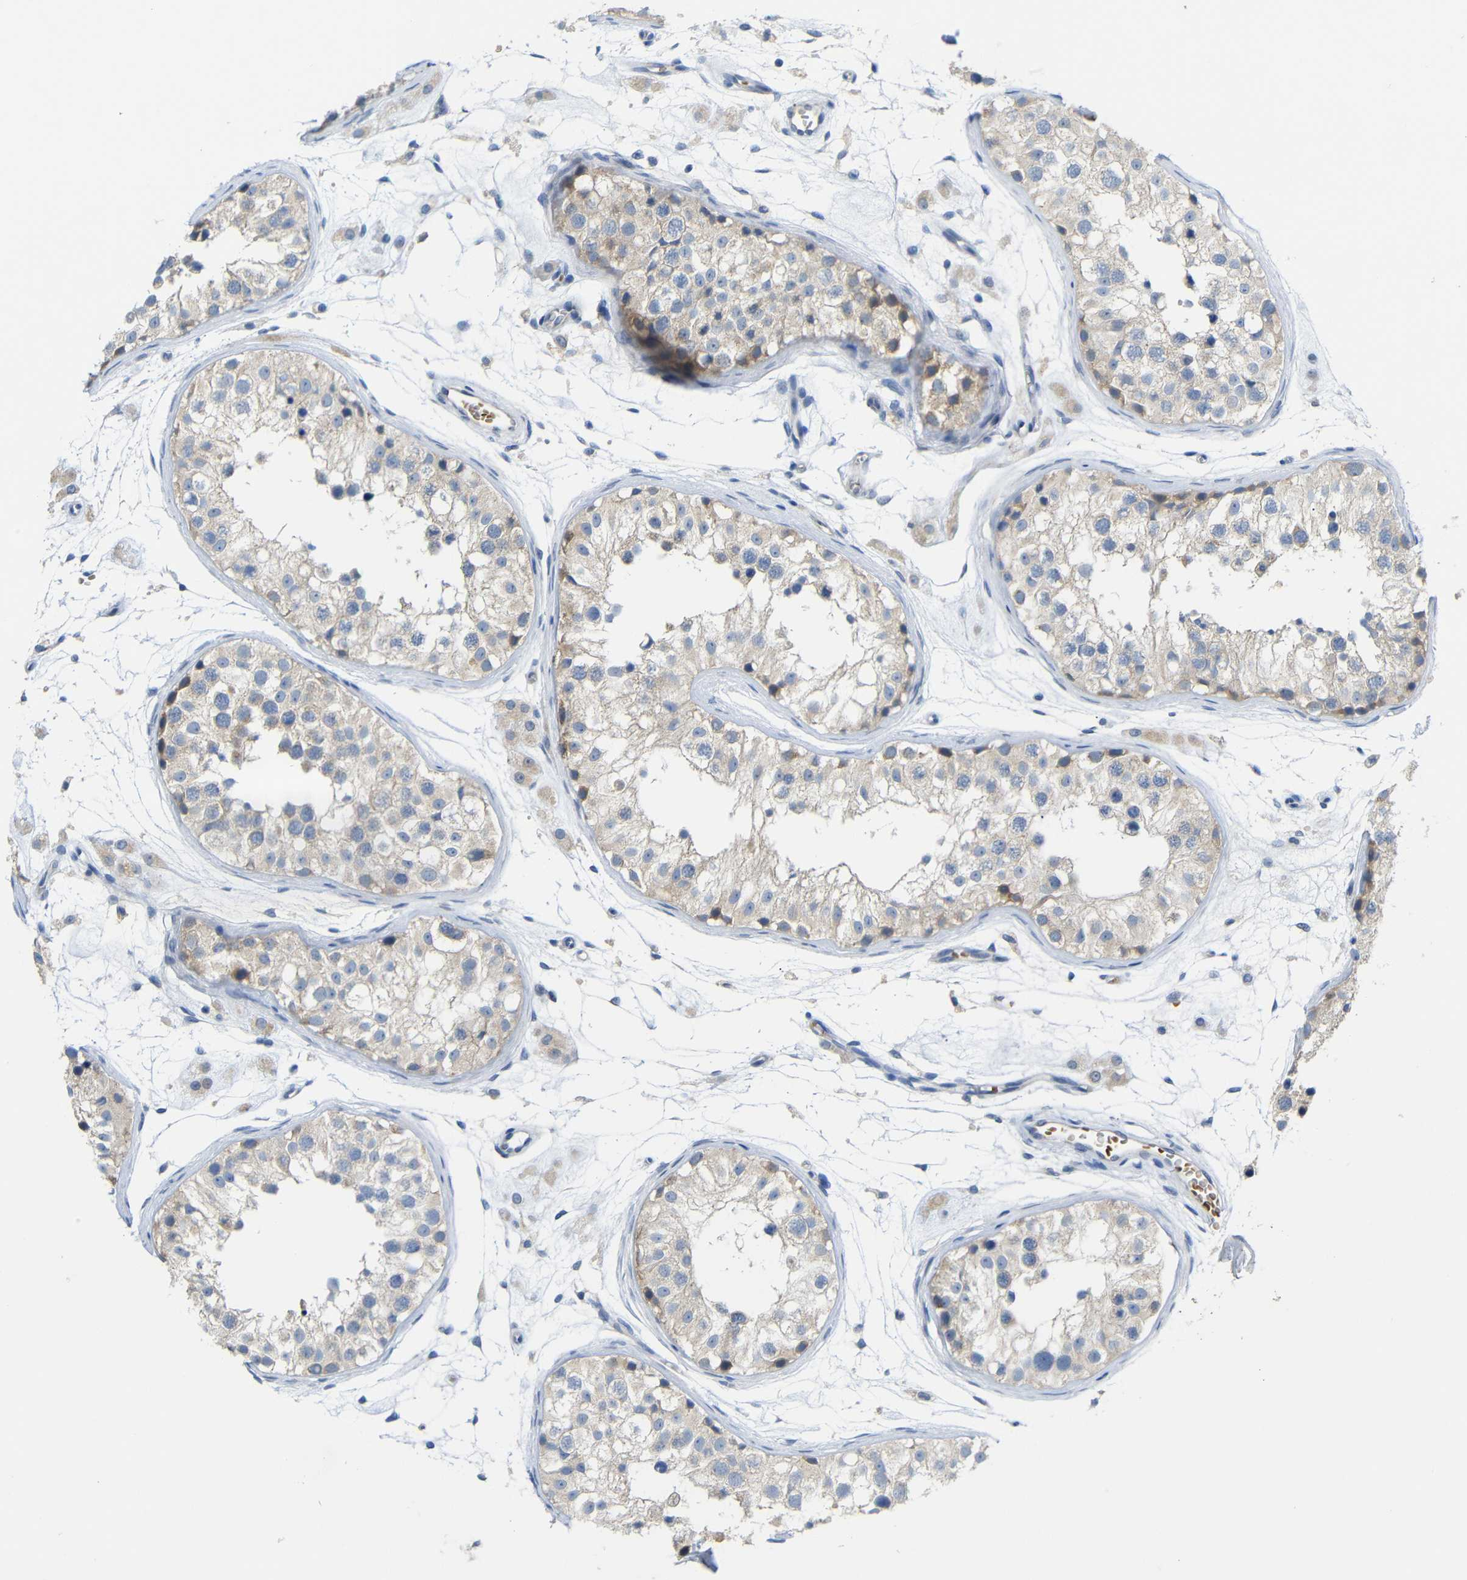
{"staining": {"intensity": "weak", "quantity": ">75%", "location": "cytoplasmic/membranous"}, "tissue": "testis", "cell_type": "Cells in seminiferous ducts", "image_type": "normal", "snomed": [{"axis": "morphology", "description": "Normal tissue, NOS"}, {"axis": "morphology", "description": "Adenocarcinoma, metastatic, NOS"}, {"axis": "topography", "description": "Testis"}], "caption": "Immunohistochemistry (IHC) histopathology image of normal testis stained for a protein (brown), which reveals low levels of weak cytoplasmic/membranous expression in approximately >75% of cells in seminiferous ducts.", "gene": "TBC1D32", "patient": {"sex": "male", "age": 26}}